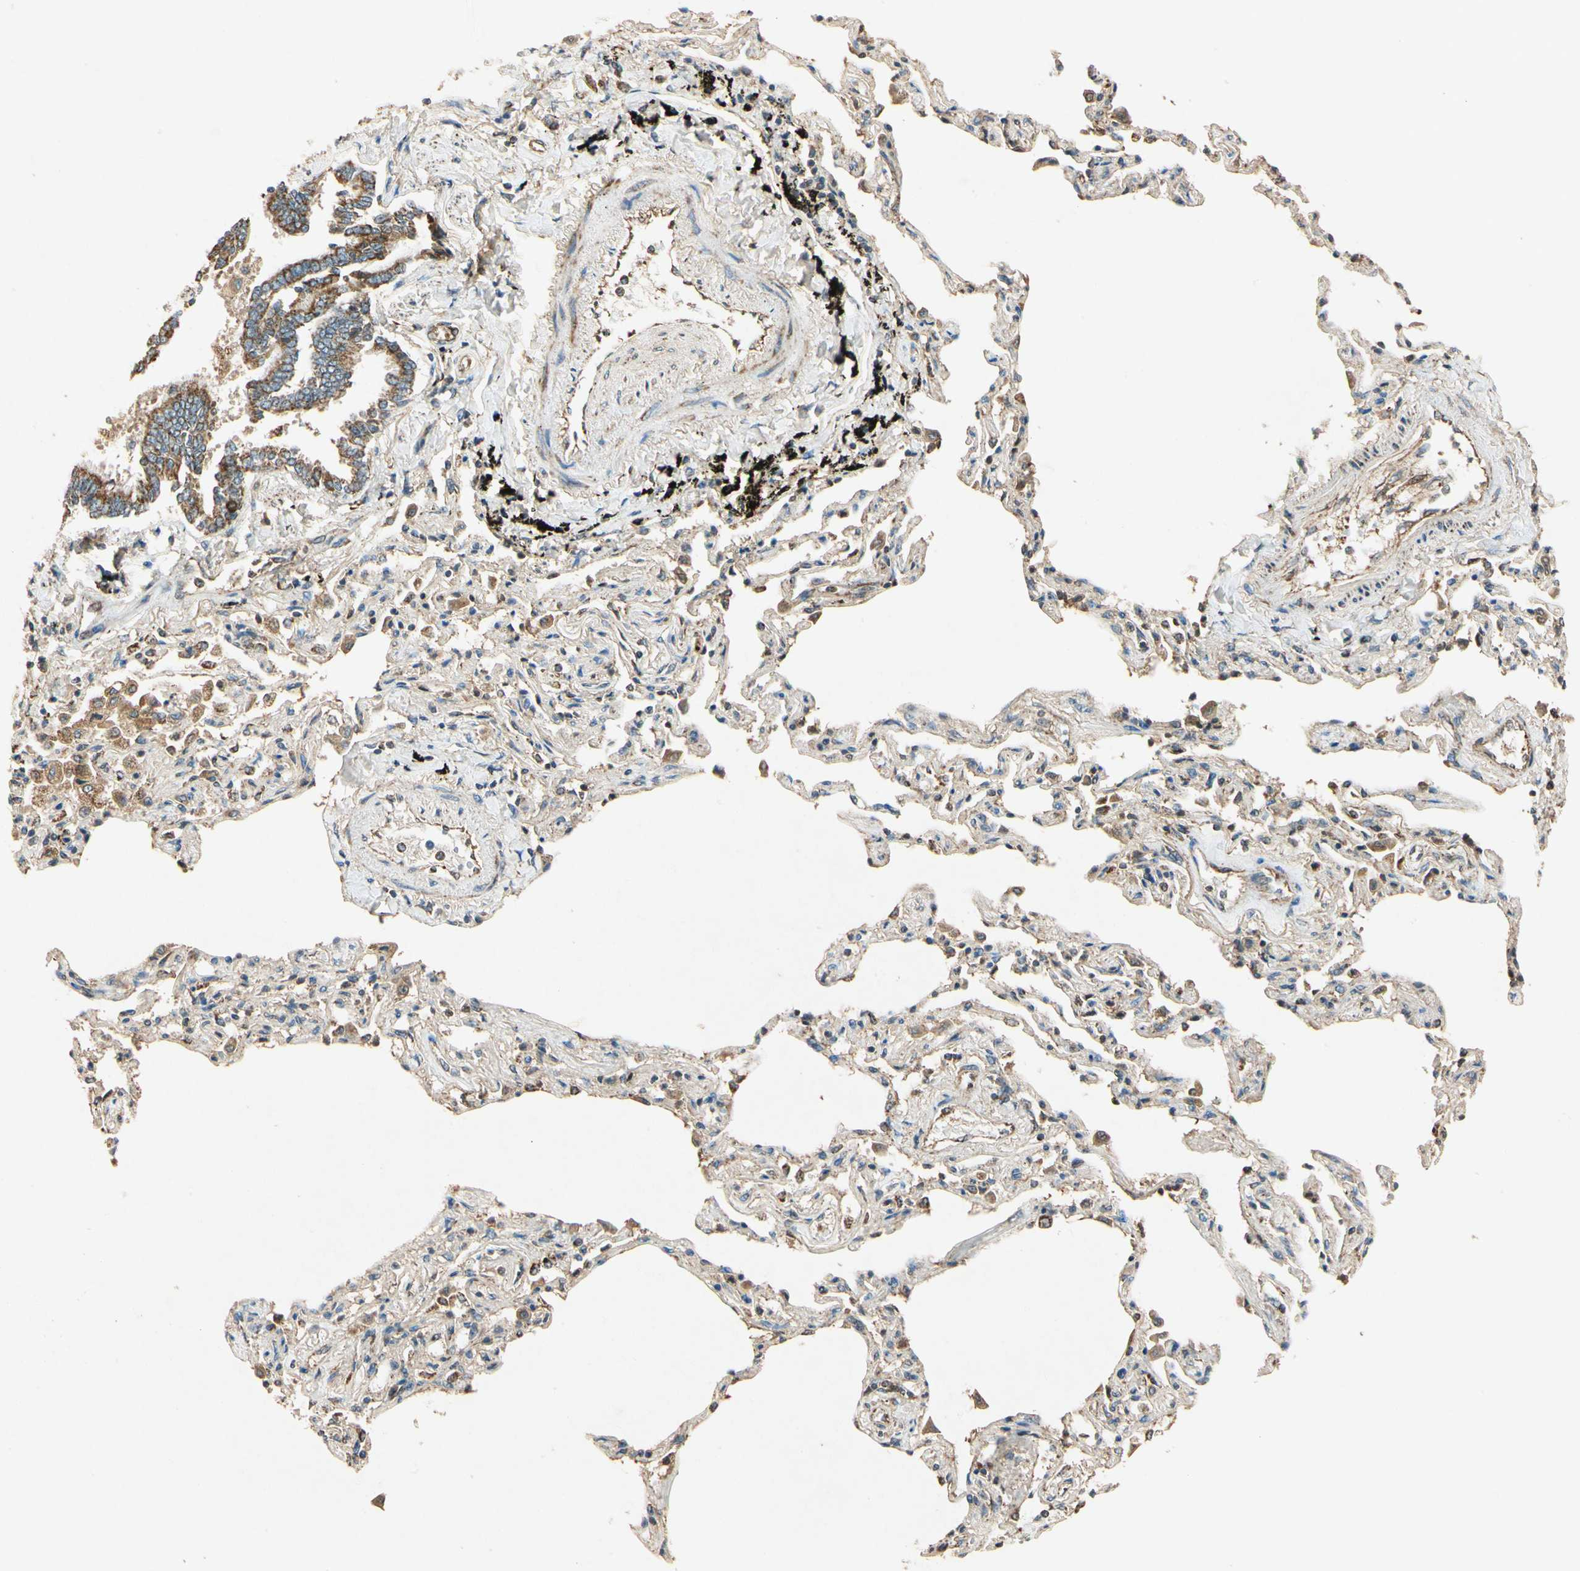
{"staining": {"intensity": "strong", "quantity": ">75%", "location": "cytoplasmic/membranous"}, "tissue": "bronchus", "cell_type": "Respiratory epithelial cells", "image_type": "normal", "snomed": [{"axis": "morphology", "description": "Normal tissue, NOS"}, {"axis": "topography", "description": "Lung"}], "caption": "A photomicrograph showing strong cytoplasmic/membranous expression in approximately >75% of respiratory epithelial cells in benign bronchus, as visualized by brown immunohistochemical staining.", "gene": "MAPK1", "patient": {"sex": "male", "age": 64}}